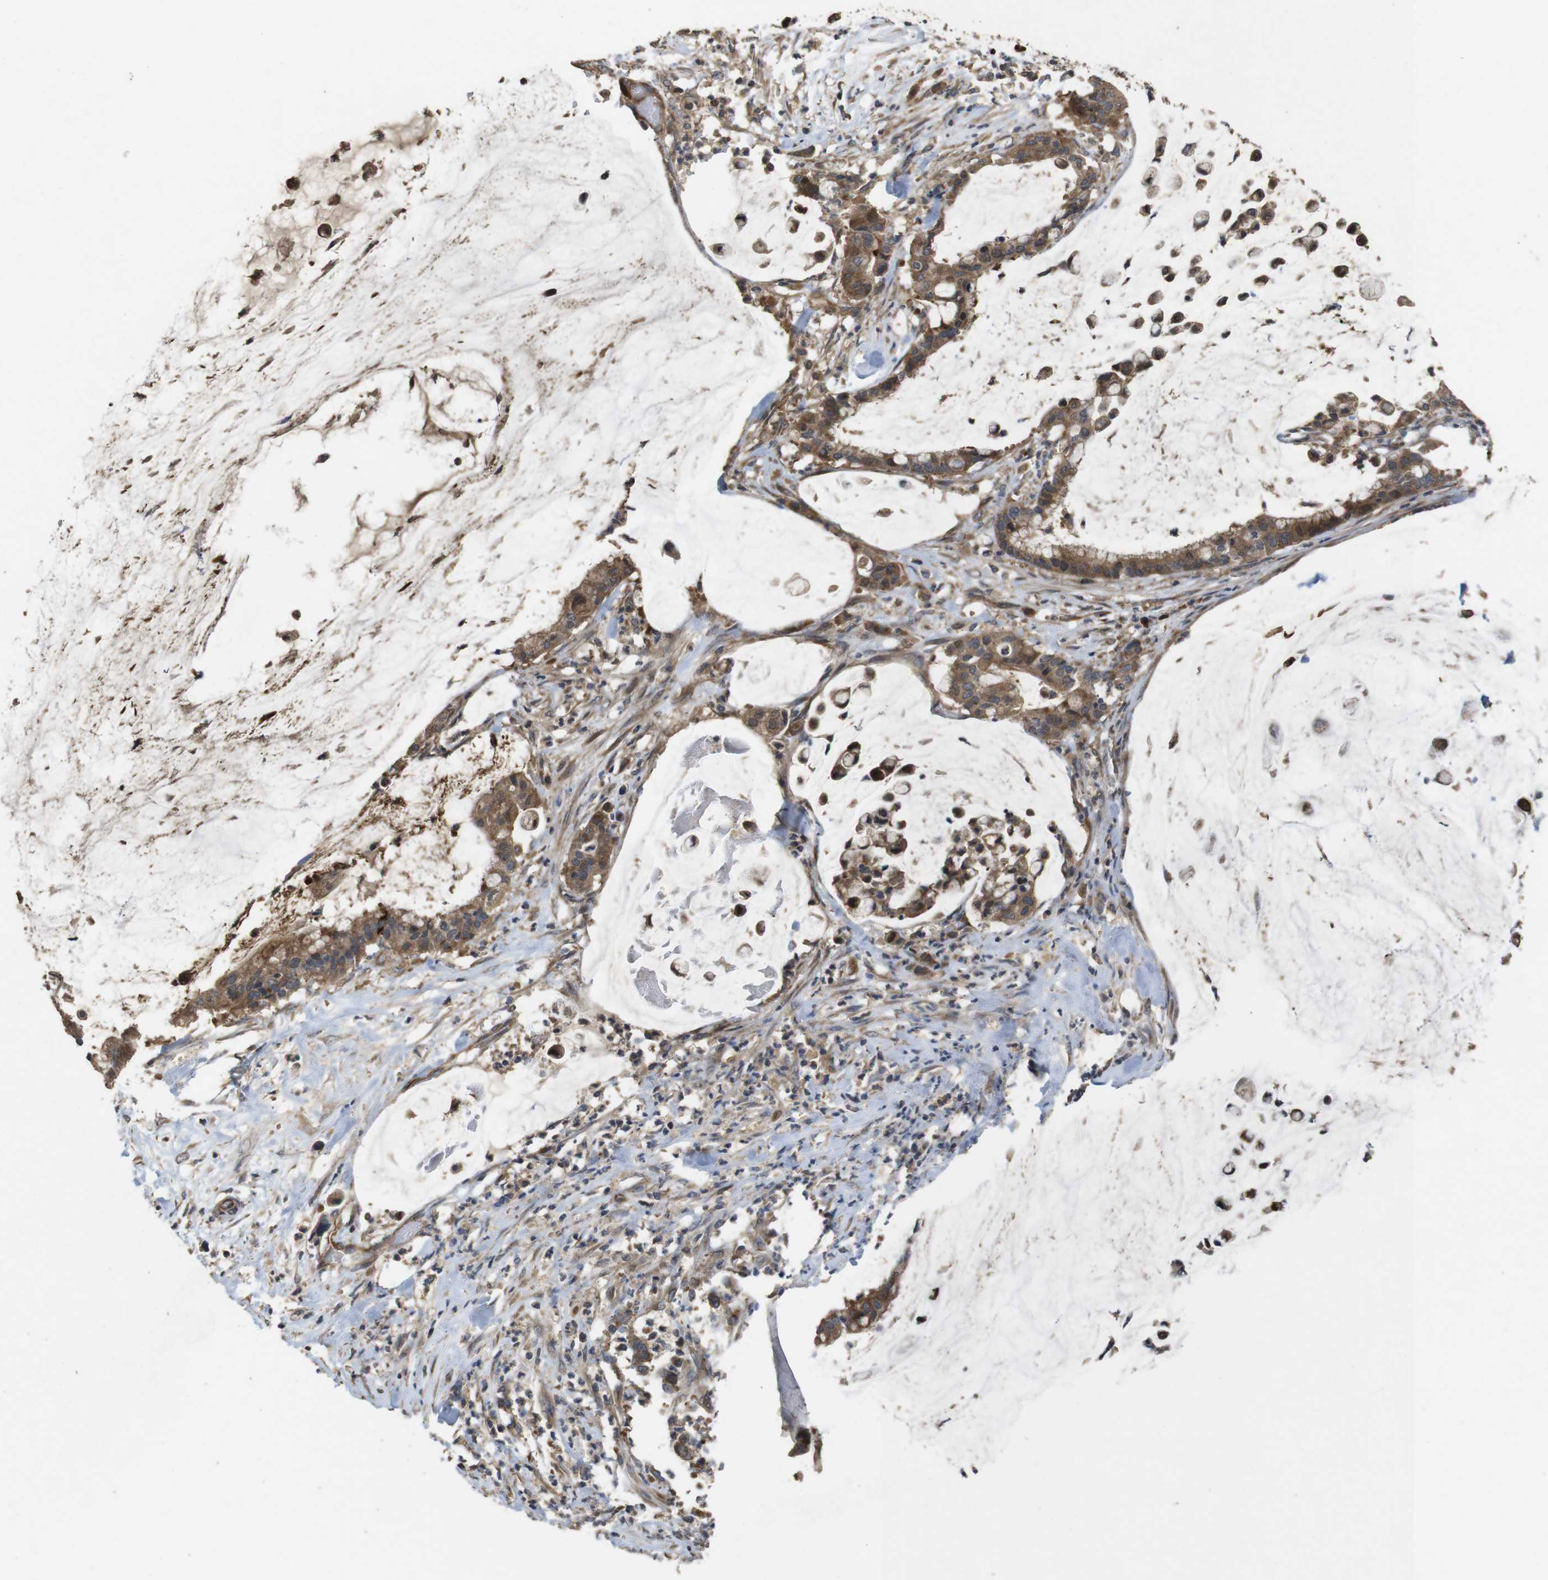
{"staining": {"intensity": "moderate", "quantity": ">75%", "location": "cytoplasmic/membranous"}, "tissue": "pancreatic cancer", "cell_type": "Tumor cells", "image_type": "cancer", "snomed": [{"axis": "morphology", "description": "Adenocarcinoma, NOS"}, {"axis": "topography", "description": "Pancreas"}], "caption": "This is a micrograph of immunohistochemistry (IHC) staining of pancreatic cancer, which shows moderate expression in the cytoplasmic/membranous of tumor cells.", "gene": "PCDHB10", "patient": {"sex": "male", "age": 41}}